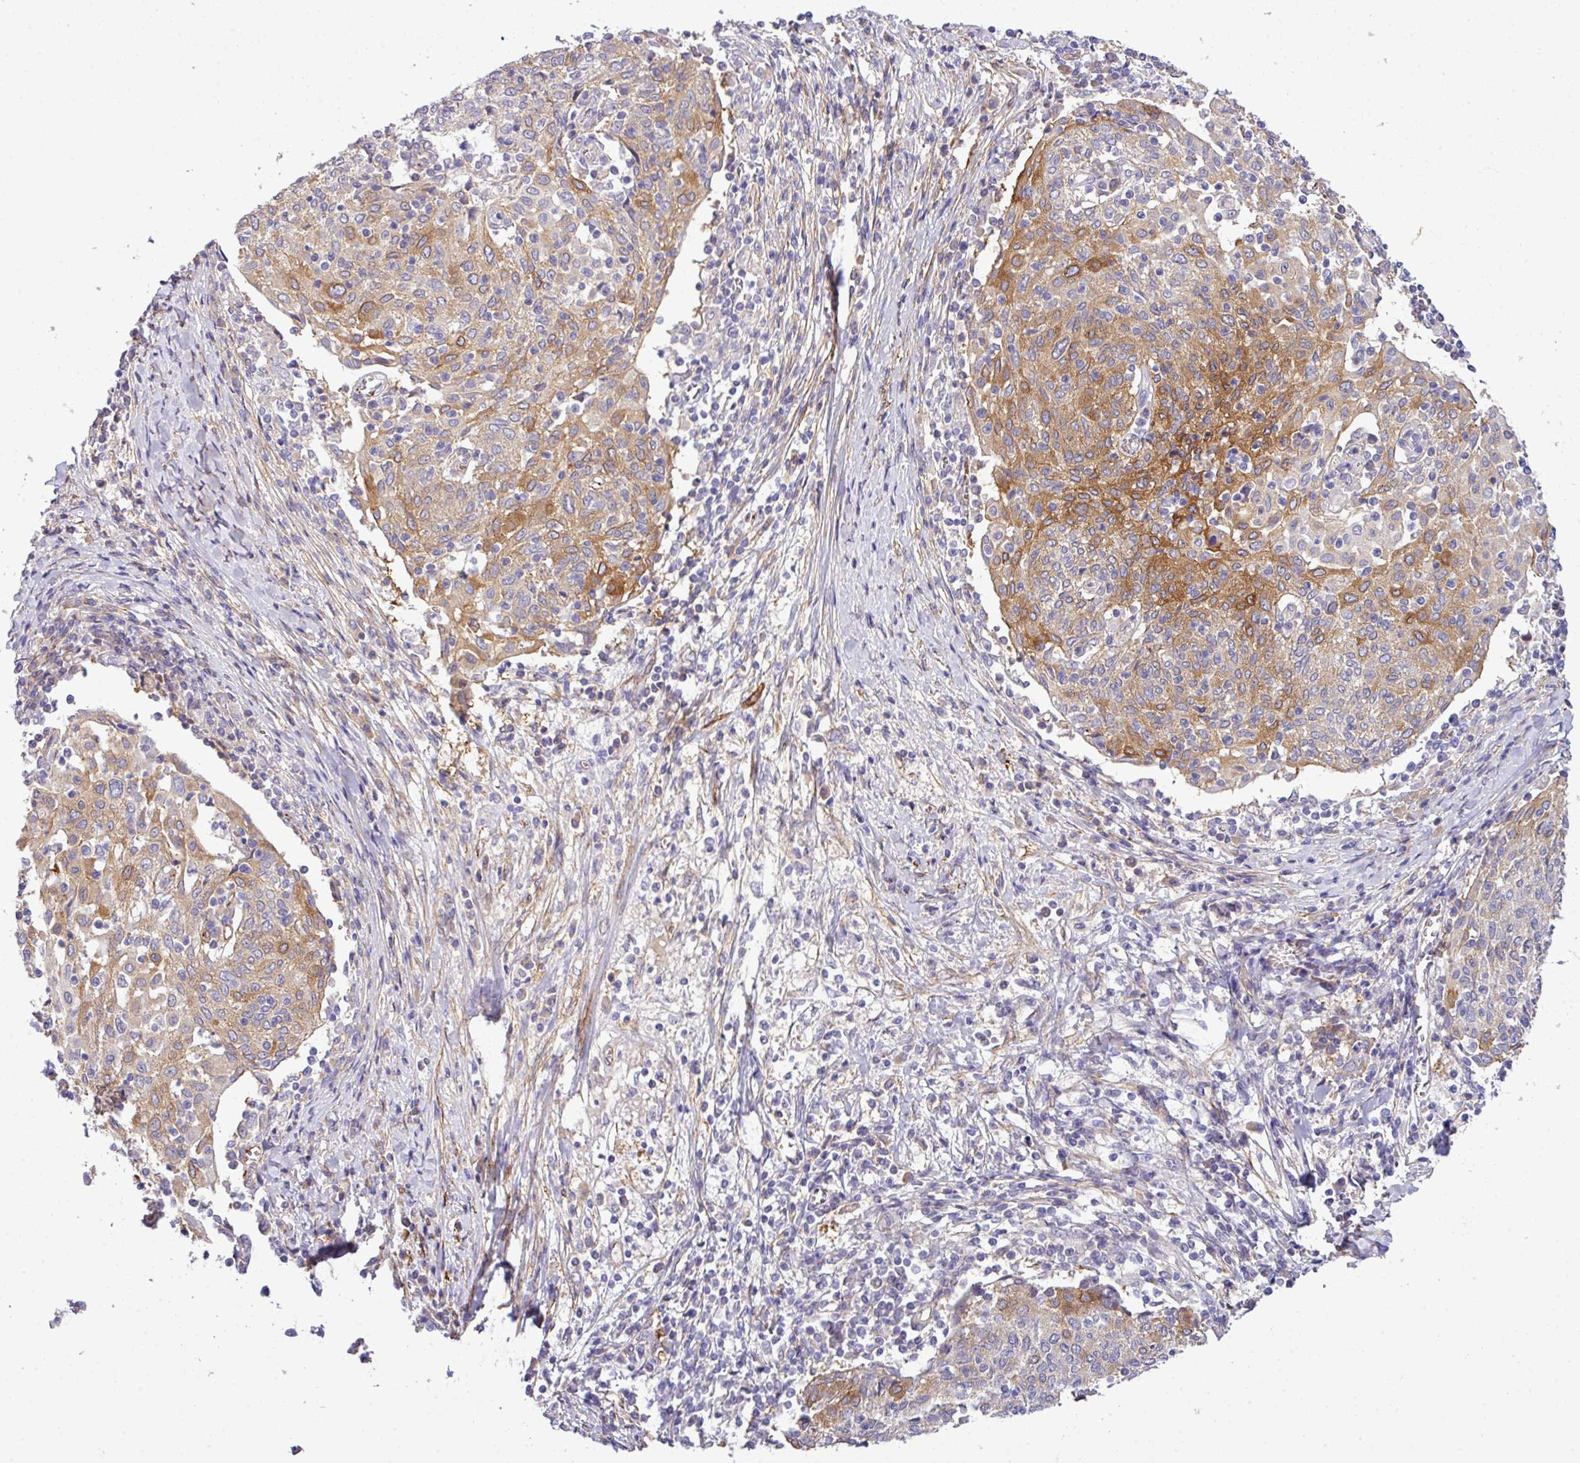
{"staining": {"intensity": "moderate", "quantity": "25%-75%", "location": "cytoplasmic/membranous"}, "tissue": "cervical cancer", "cell_type": "Tumor cells", "image_type": "cancer", "snomed": [{"axis": "morphology", "description": "Squamous cell carcinoma, NOS"}, {"axis": "topography", "description": "Cervix"}], "caption": "This micrograph displays immunohistochemistry (IHC) staining of human squamous cell carcinoma (cervical), with medium moderate cytoplasmic/membranous expression in approximately 25%-75% of tumor cells.", "gene": "PARD6A", "patient": {"sex": "female", "age": 52}}